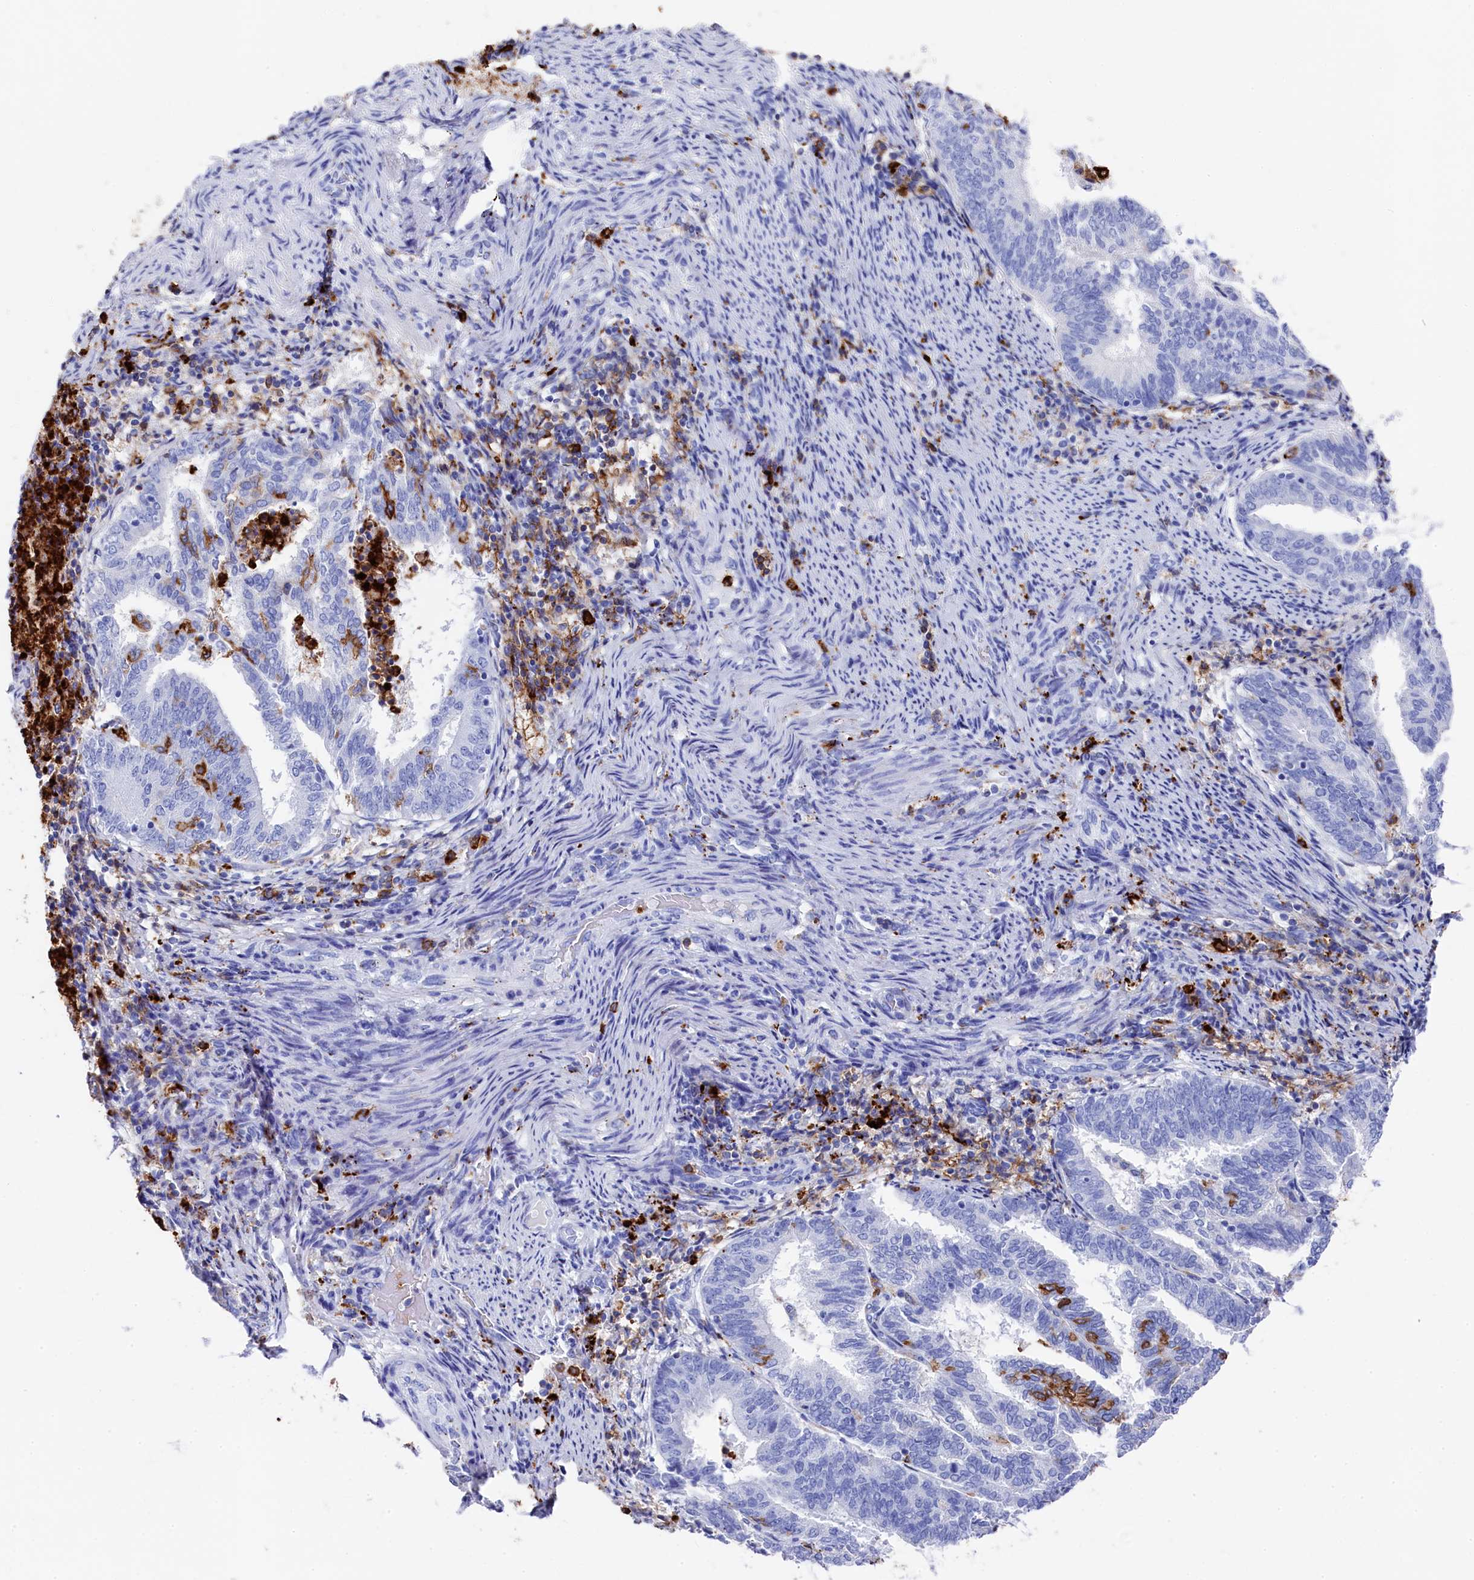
{"staining": {"intensity": "negative", "quantity": "none", "location": "none"}, "tissue": "endometrial cancer", "cell_type": "Tumor cells", "image_type": "cancer", "snomed": [{"axis": "morphology", "description": "Adenocarcinoma, NOS"}, {"axis": "topography", "description": "Endometrium"}], "caption": "Immunohistochemical staining of endometrial cancer exhibits no significant expression in tumor cells.", "gene": "PLAC8", "patient": {"sex": "female", "age": 80}}